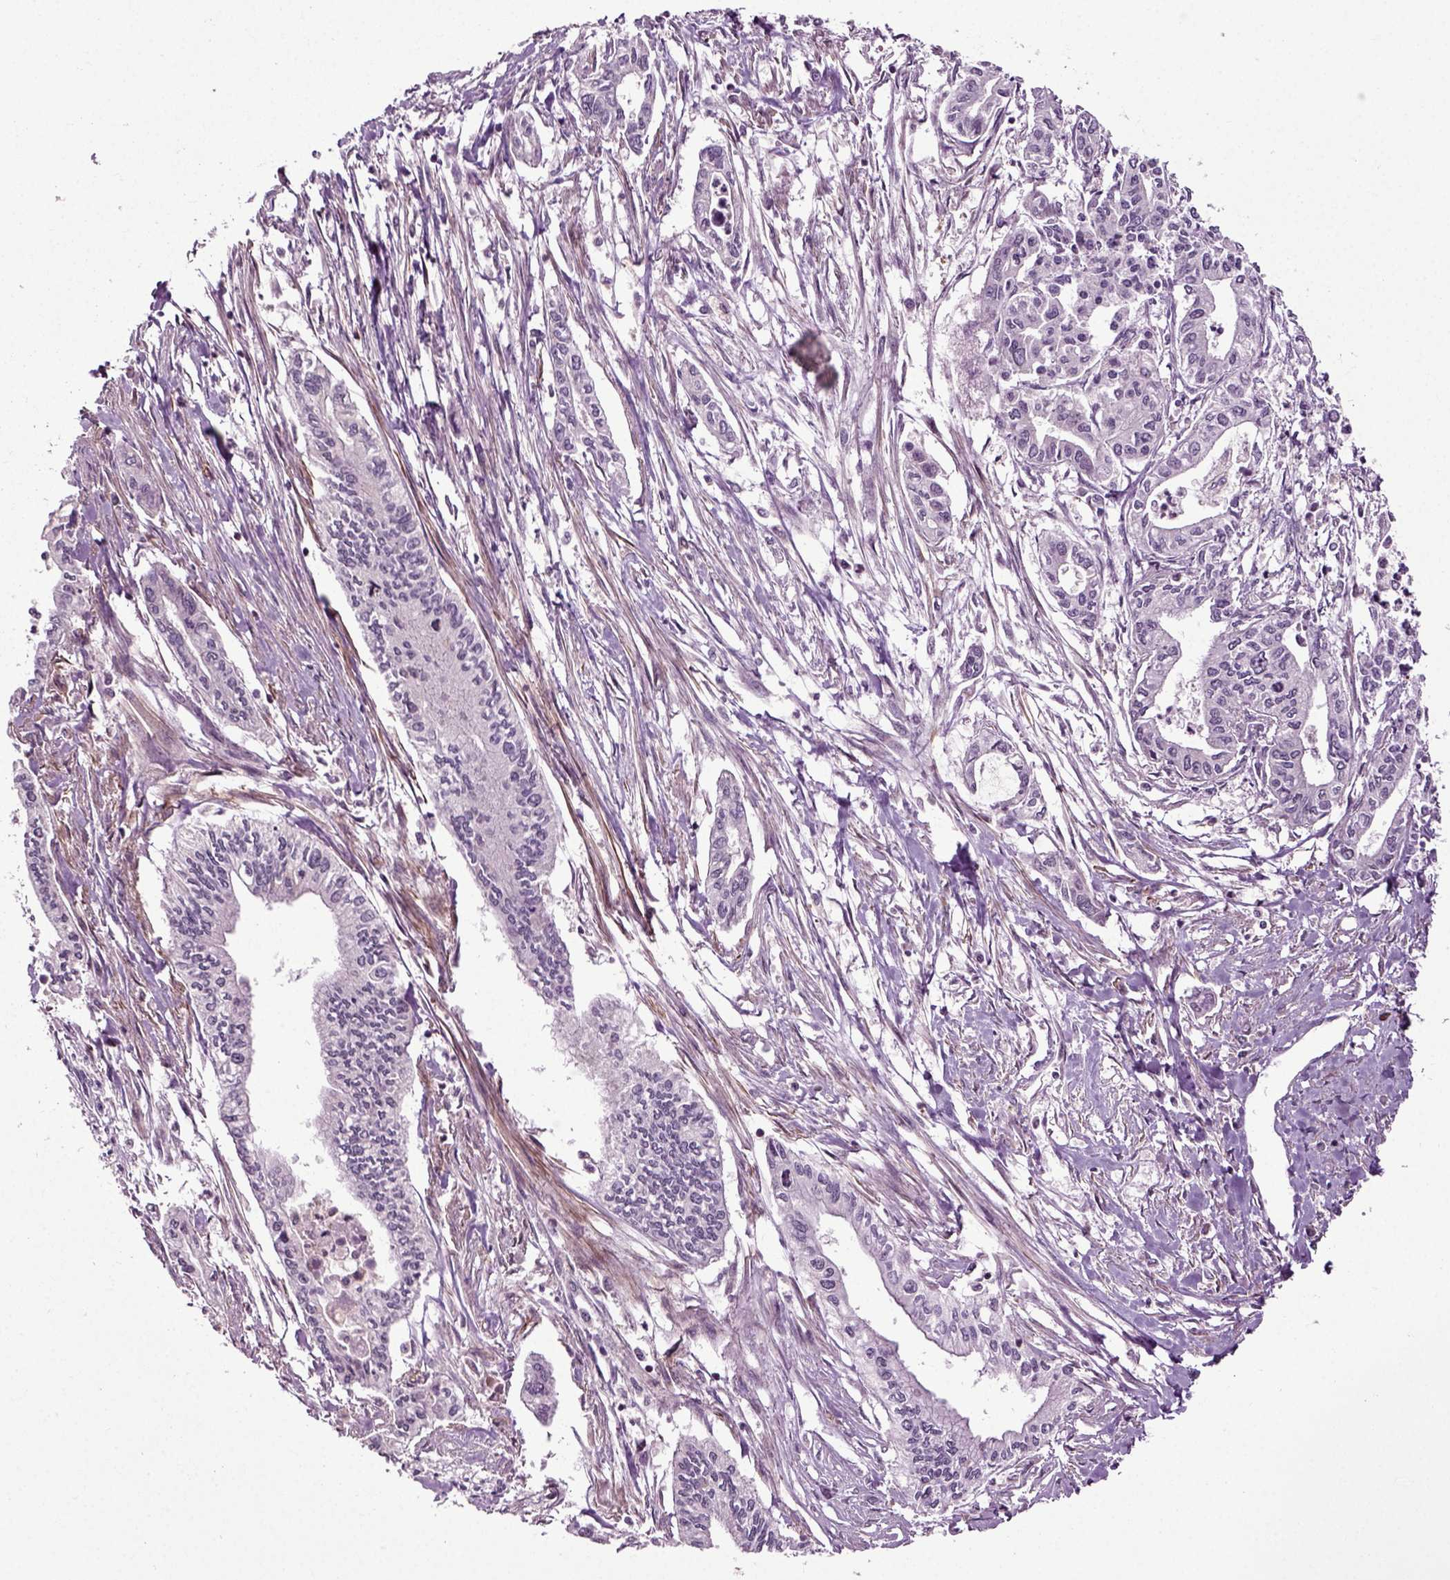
{"staining": {"intensity": "negative", "quantity": "none", "location": "none"}, "tissue": "pancreatic cancer", "cell_type": "Tumor cells", "image_type": "cancer", "snomed": [{"axis": "morphology", "description": "Adenocarcinoma, NOS"}, {"axis": "topography", "description": "Pancreas"}], "caption": "This histopathology image is of adenocarcinoma (pancreatic) stained with immunohistochemistry to label a protein in brown with the nuclei are counter-stained blue. There is no expression in tumor cells. (DAB (3,3'-diaminobenzidine) IHC, high magnification).", "gene": "KNSTRN", "patient": {"sex": "male", "age": 60}}